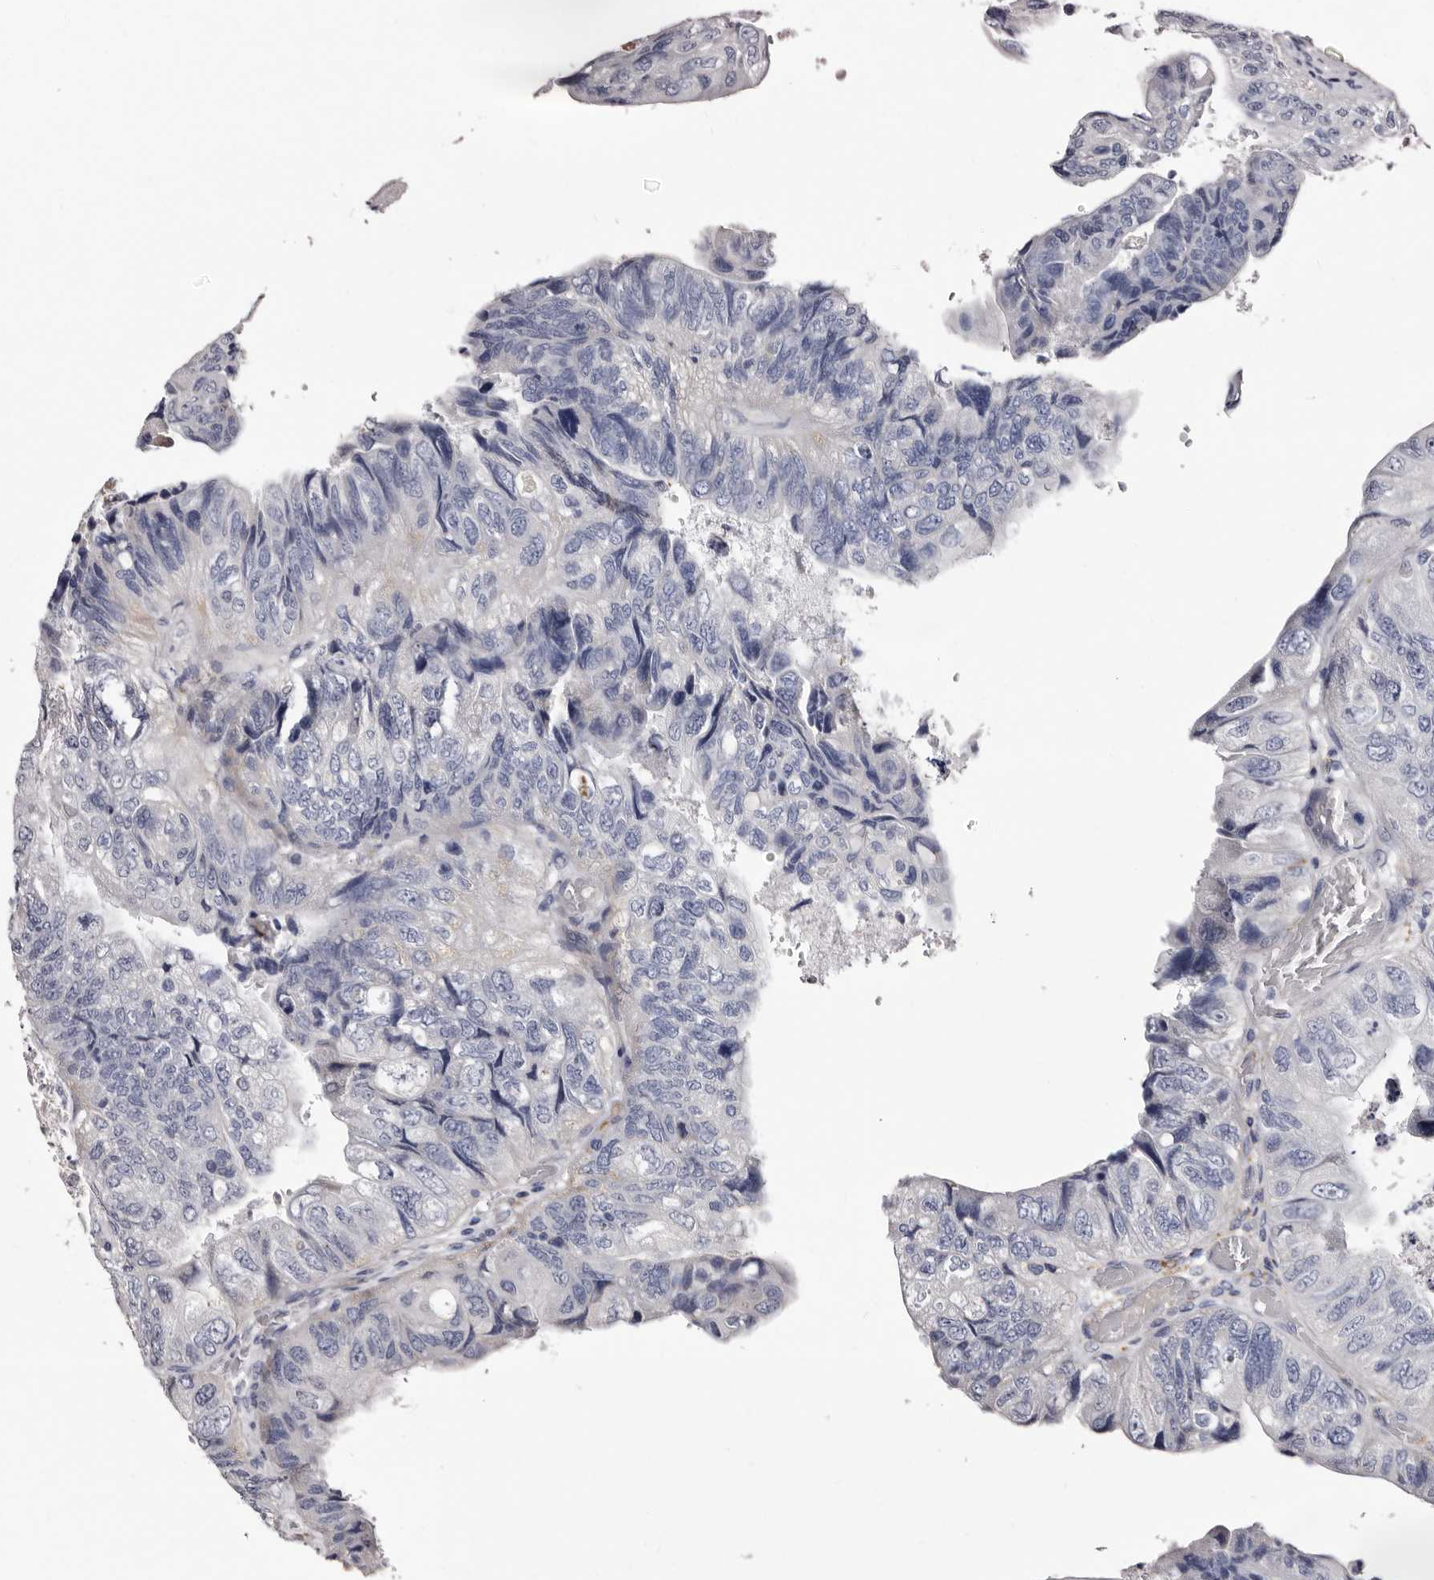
{"staining": {"intensity": "negative", "quantity": "none", "location": "none"}, "tissue": "colorectal cancer", "cell_type": "Tumor cells", "image_type": "cancer", "snomed": [{"axis": "morphology", "description": "Adenocarcinoma, NOS"}, {"axis": "topography", "description": "Rectum"}], "caption": "Micrograph shows no protein staining in tumor cells of adenocarcinoma (colorectal) tissue. The staining is performed using DAB brown chromogen with nuclei counter-stained in using hematoxylin.", "gene": "AUNIP", "patient": {"sex": "male", "age": 63}}